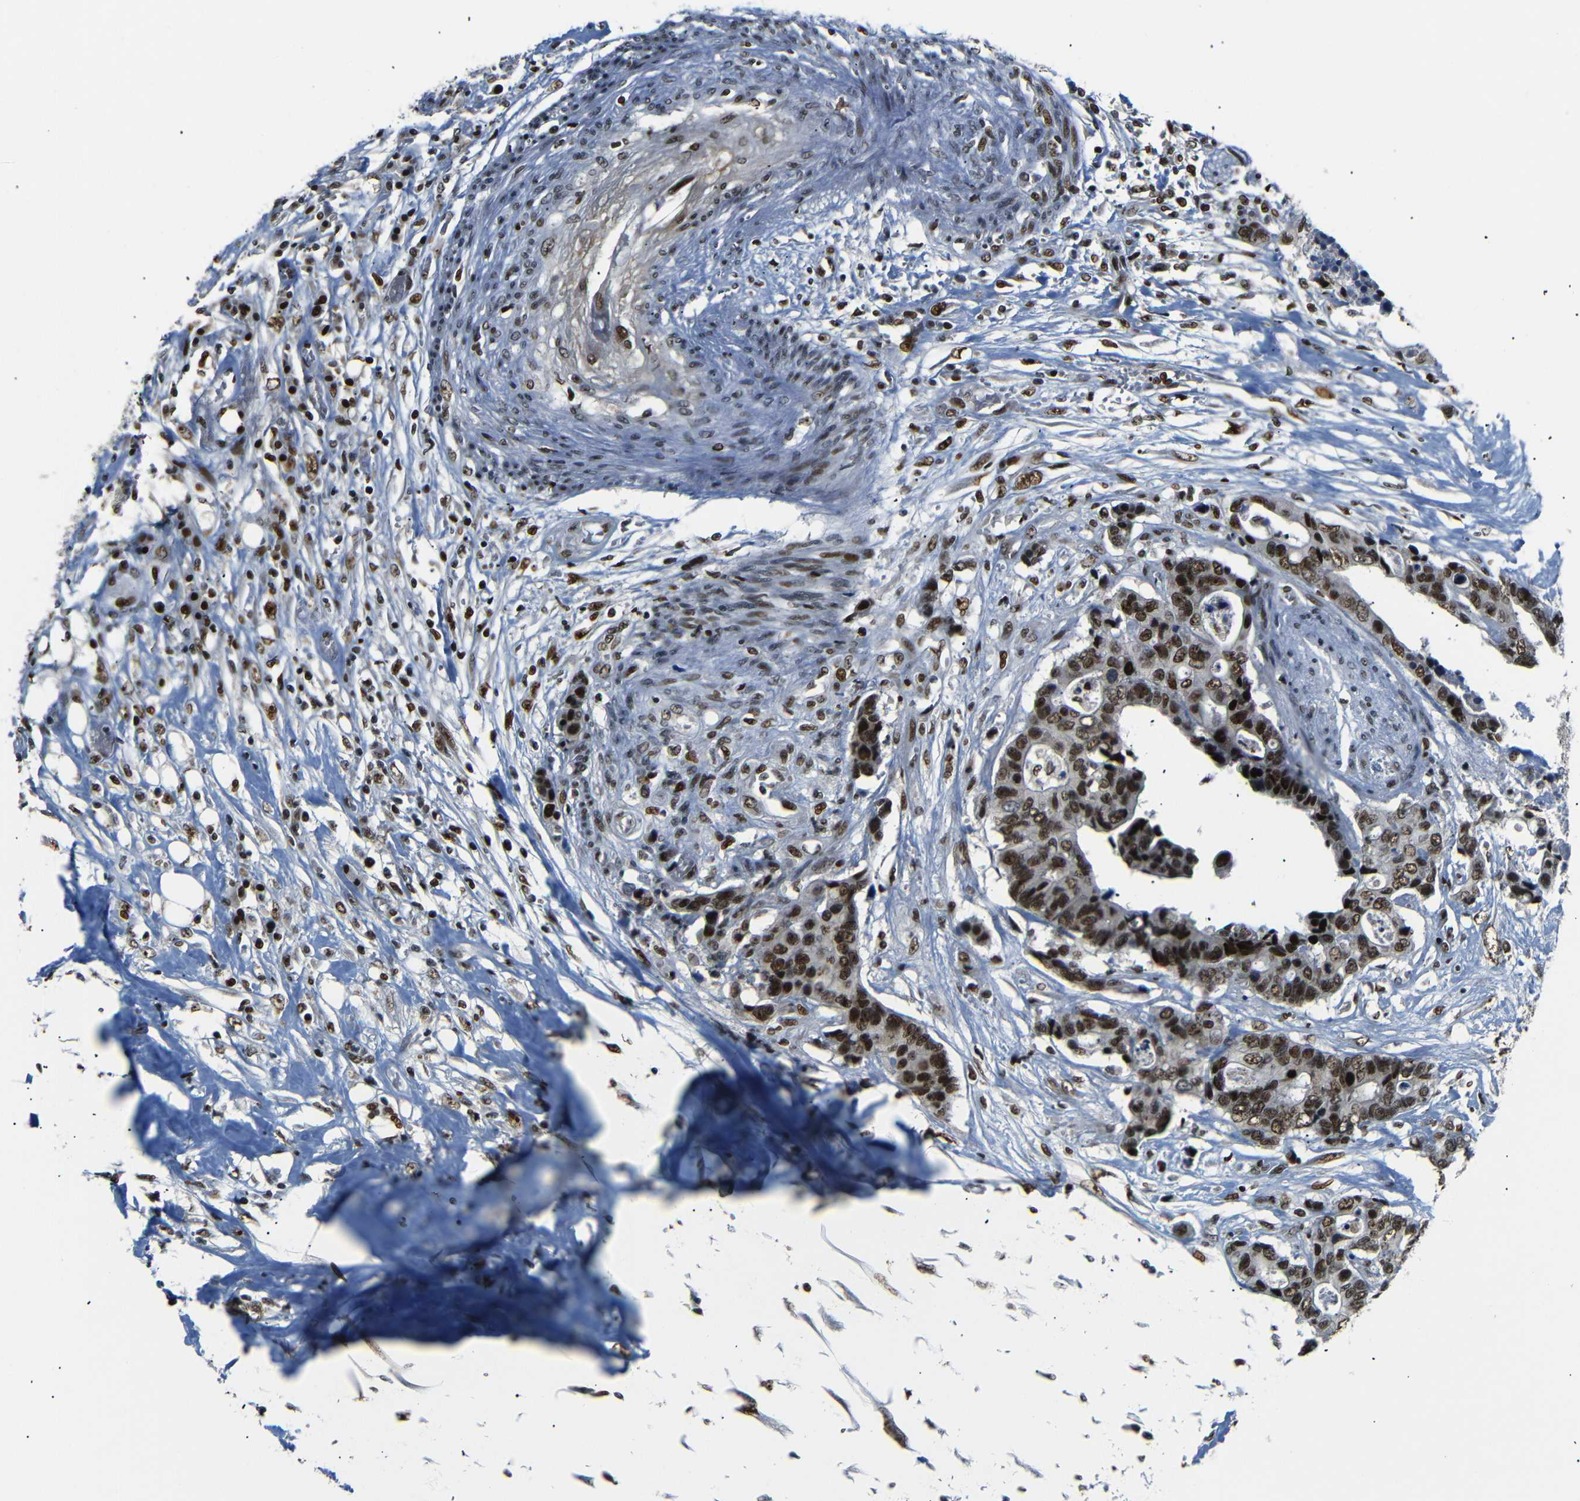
{"staining": {"intensity": "strong", "quantity": ">75%", "location": "nuclear"}, "tissue": "colorectal cancer", "cell_type": "Tumor cells", "image_type": "cancer", "snomed": [{"axis": "morphology", "description": "Adenocarcinoma, NOS"}, {"axis": "topography", "description": "Rectum"}], "caption": "High-magnification brightfield microscopy of colorectal cancer stained with DAB (brown) and counterstained with hematoxylin (blue). tumor cells exhibit strong nuclear expression is identified in about>75% of cells.", "gene": "SETDB2", "patient": {"sex": "male", "age": 55}}